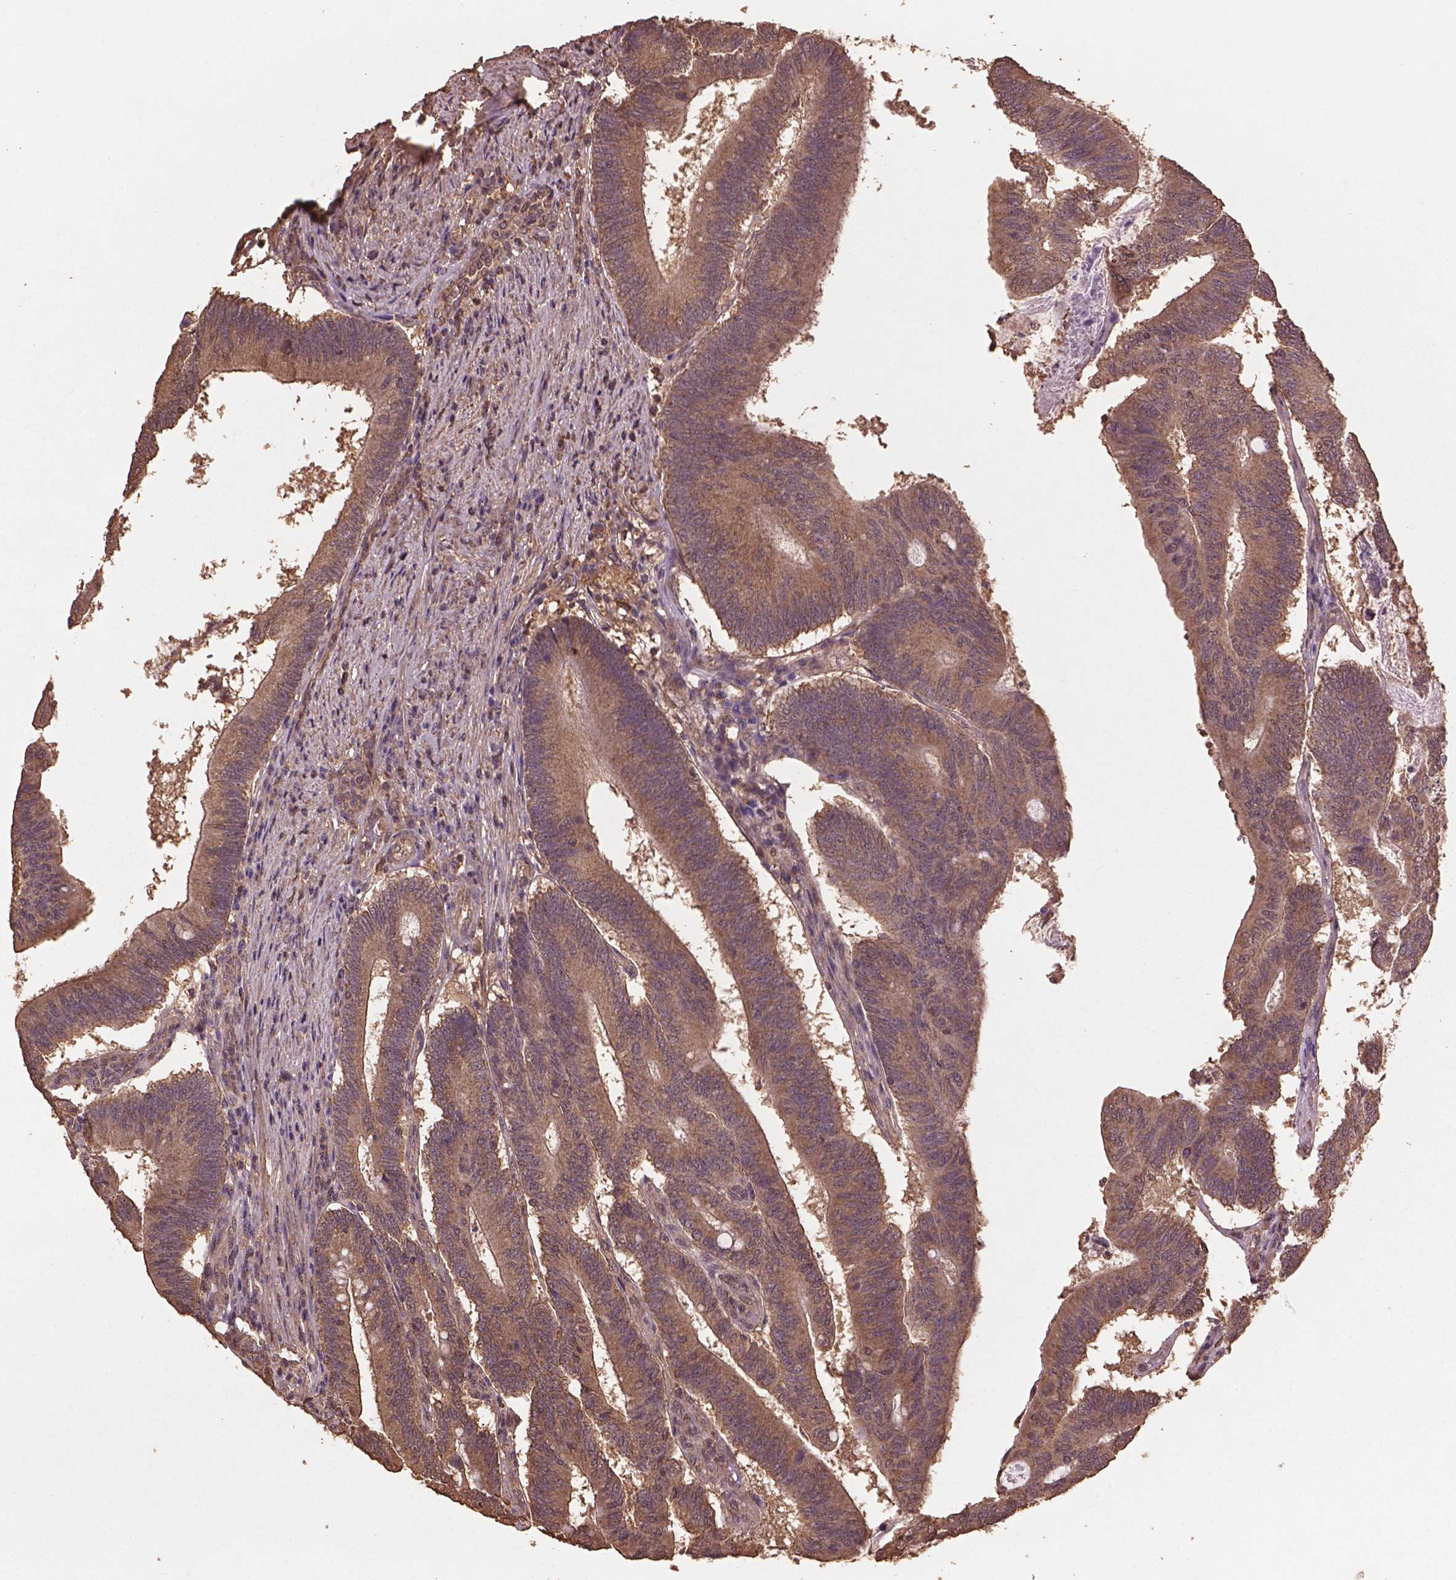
{"staining": {"intensity": "moderate", "quantity": ">75%", "location": "cytoplasmic/membranous"}, "tissue": "colorectal cancer", "cell_type": "Tumor cells", "image_type": "cancer", "snomed": [{"axis": "morphology", "description": "Adenocarcinoma, NOS"}, {"axis": "topography", "description": "Colon"}], "caption": "The micrograph displays a brown stain indicating the presence of a protein in the cytoplasmic/membranous of tumor cells in colorectal adenocarcinoma.", "gene": "BABAM1", "patient": {"sex": "female", "age": 70}}